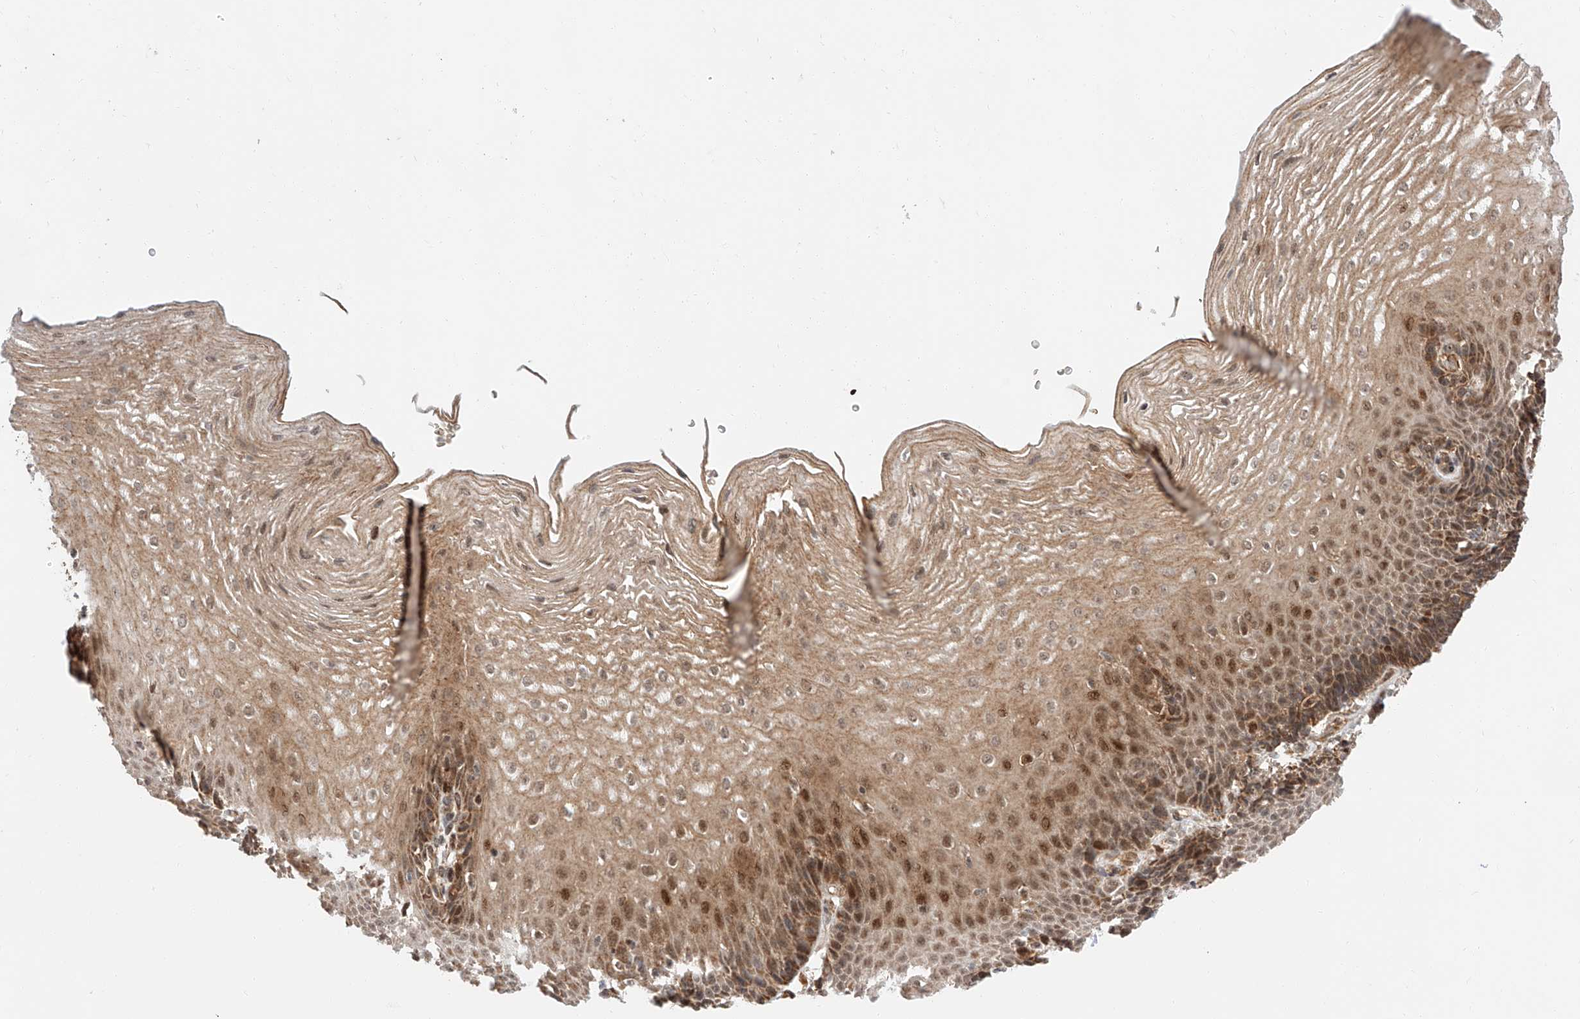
{"staining": {"intensity": "moderate", "quantity": ">75%", "location": "cytoplasmic/membranous,nuclear"}, "tissue": "esophagus", "cell_type": "Squamous epithelial cells", "image_type": "normal", "snomed": [{"axis": "morphology", "description": "Normal tissue, NOS"}, {"axis": "topography", "description": "Esophagus"}], "caption": "Protein staining exhibits moderate cytoplasmic/membranous,nuclear positivity in approximately >75% of squamous epithelial cells in benign esophagus.", "gene": "THTPA", "patient": {"sex": "female", "age": 66}}